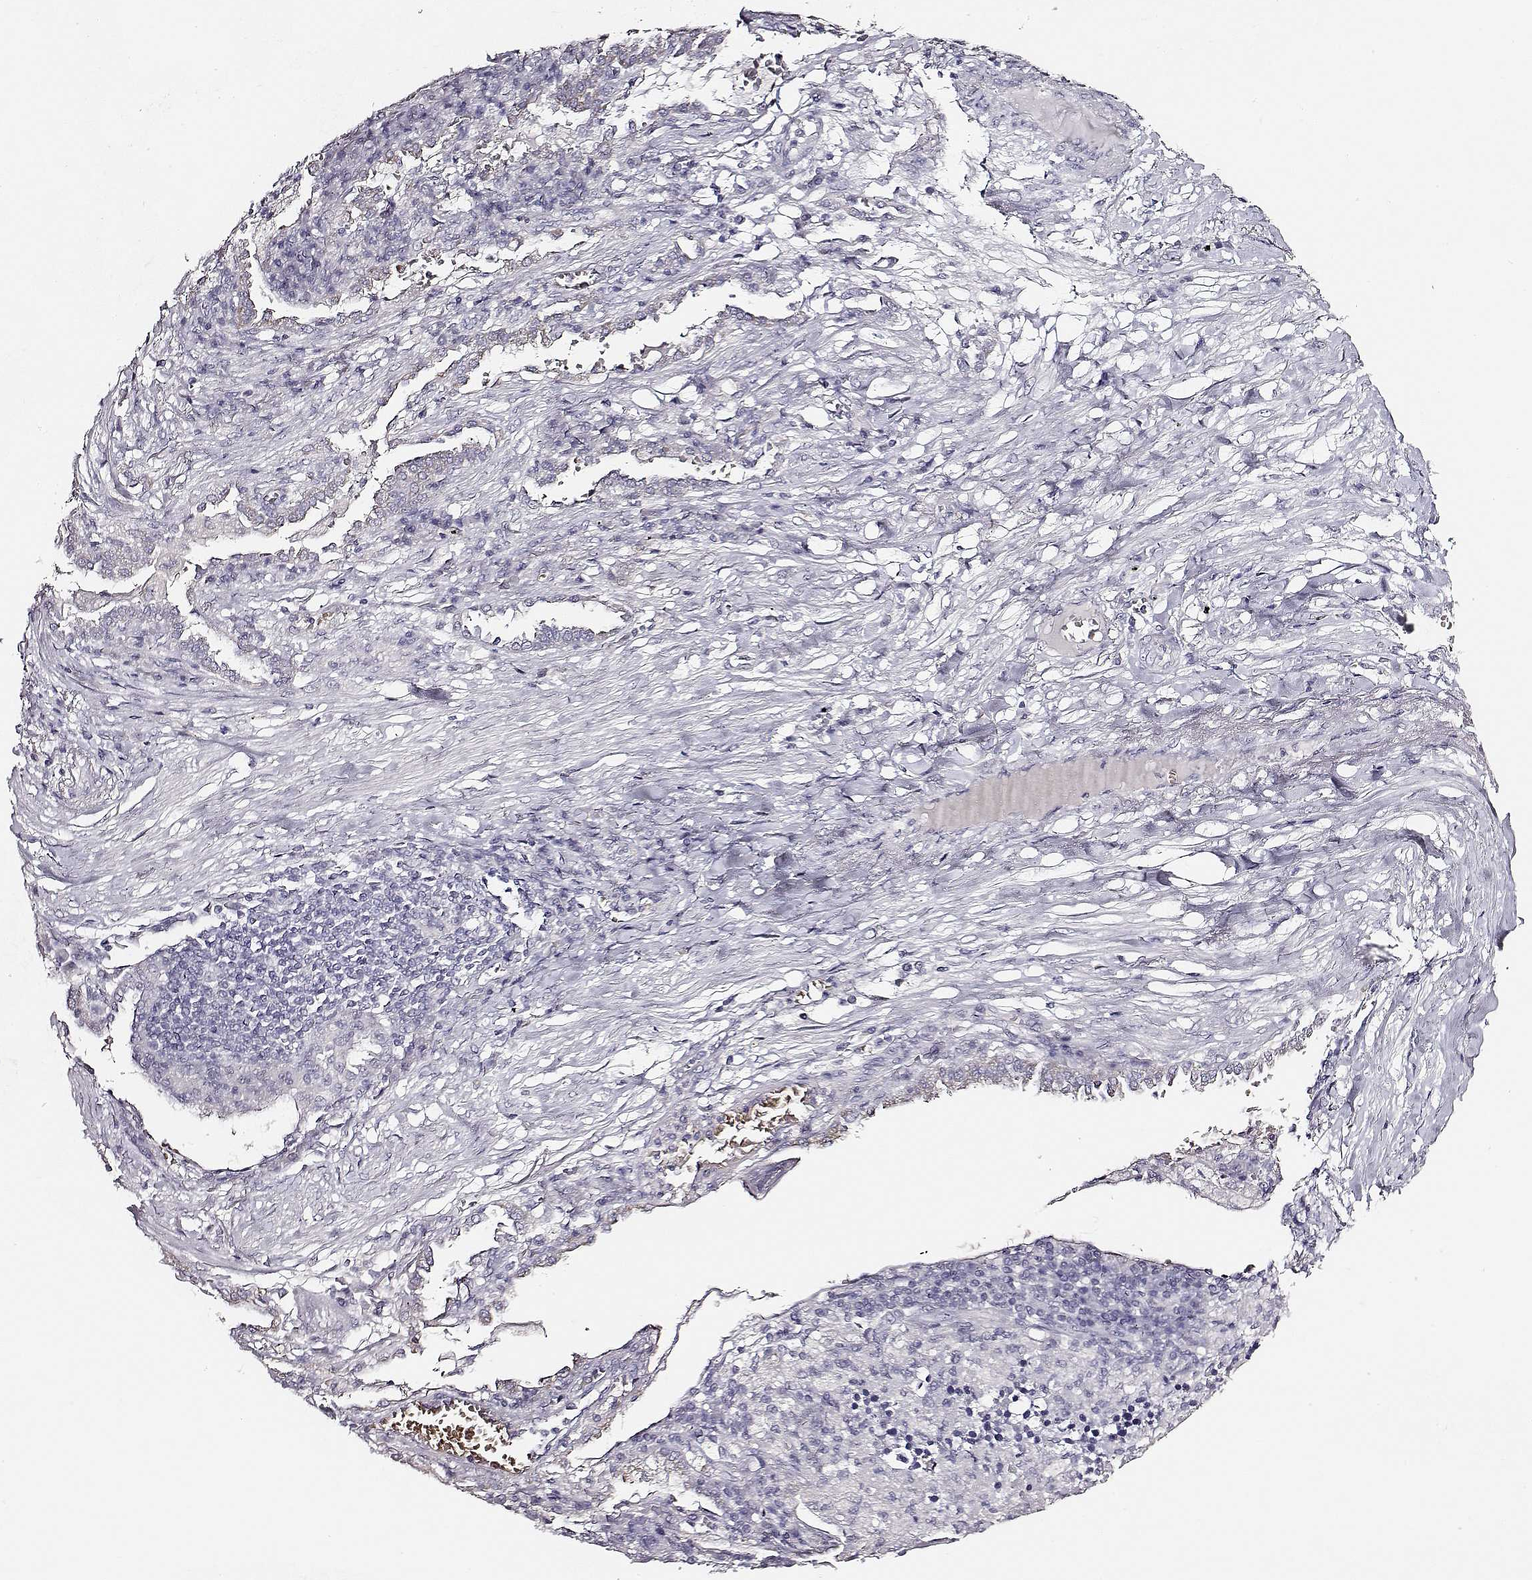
{"staining": {"intensity": "negative", "quantity": "none", "location": "none"}, "tissue": "lung cancer", "cell_type": "Tumor cells", "image_type": "cancer", "snomed": [{"axis": "morphology", "description": "Adenocarcinoma, NOS"}, {"axis": "topography", "description": "Lung"}], "caption": "This is an immunohistochemistry image of human adenocarcinoma (lung). There is no expression in tumor cells.", "gene": "AADAT", "patient": {"sex": "male", "age": 57}}